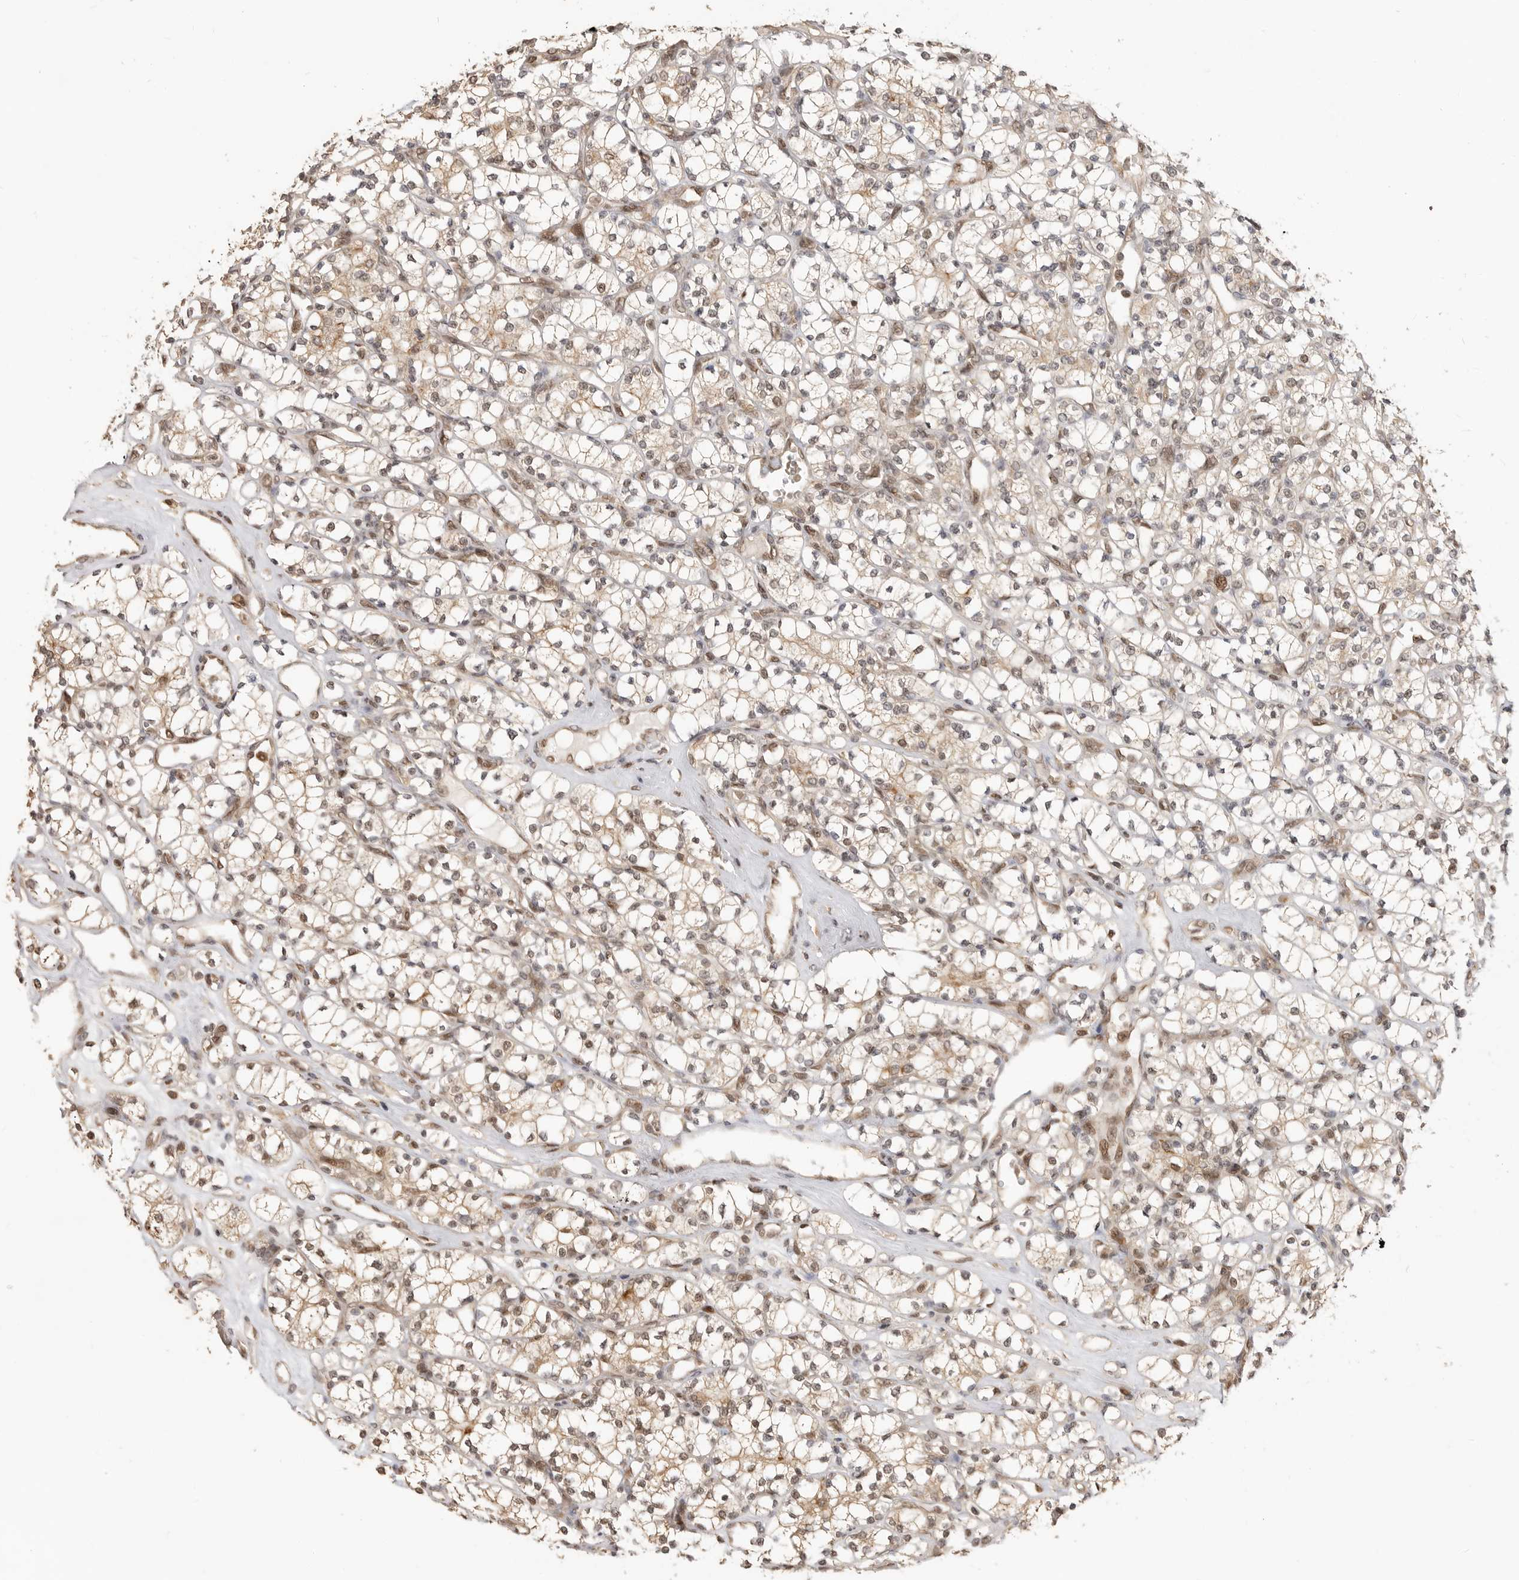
{"staining": {"intensity": "weak", "quantity": "25%-75%", "location": "cytoplasmic/membranous"}, "tissue": "renal cancer", "cell_type": "Tumor cells", "image_type": "cancer", "snomed": [{"axis": "morphology", "description": "Adenocarcinoma, NOS"}, {"axis": "topography", "description": "Kidney"}], "caption": "A low amount of weak cytoplasmic/membranous staining is present in approximately 25%-75% of tumor cells in renal cancer (adenocarcinoma) tissue.", "gene": "ALKAL1", "patient": {"sex": "male", "age": 77}}